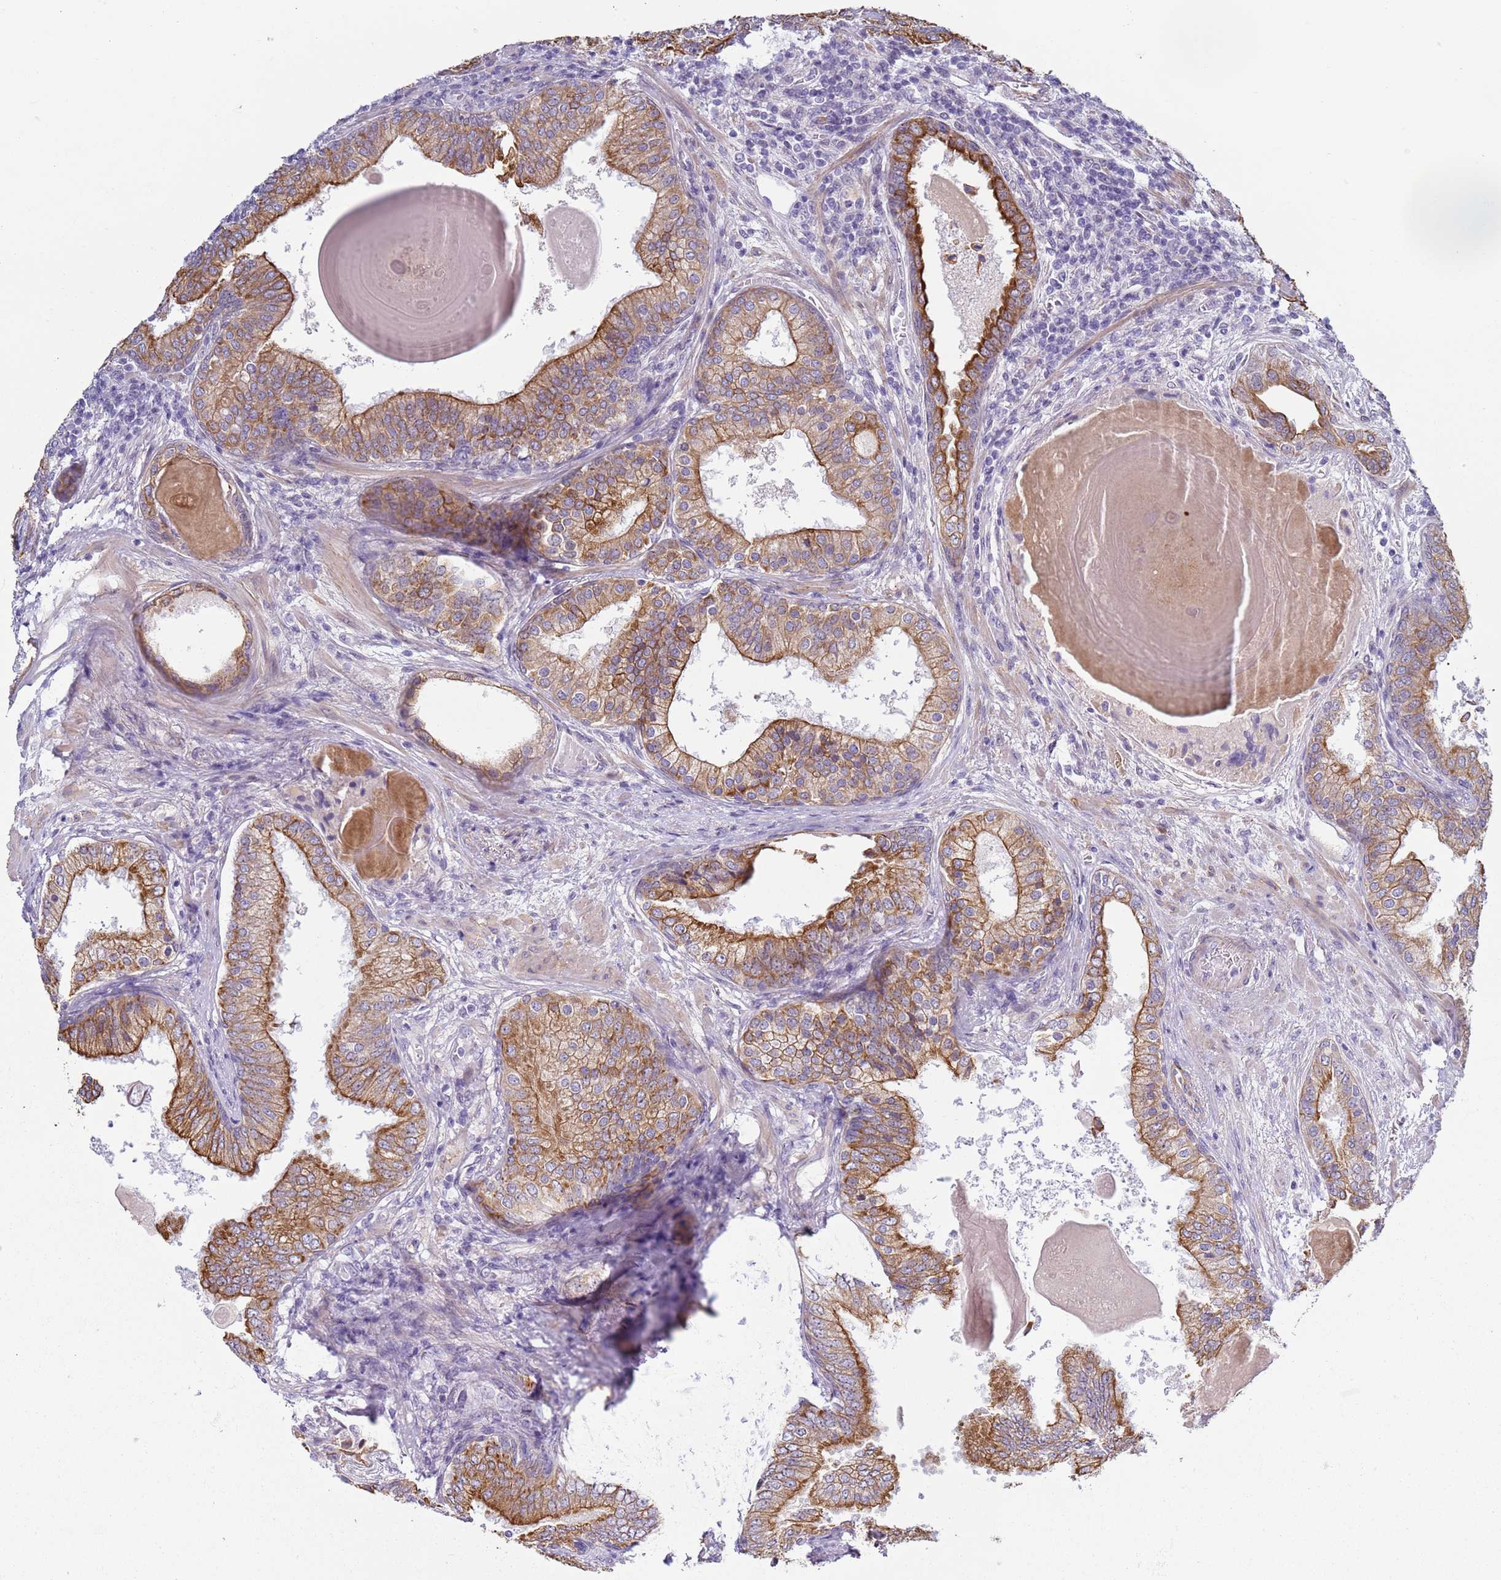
{"staining": {"intensity": "moderate", "quantity": ">75%", "location": "cytoplasmic/membranous"}, "tissue": "prostate cancer", "cell_type": "Tumor cells", "image_type": "cancer", "snomed": [{"axis": "morphology", "description": "Adenocarcinoma, High grade"}, {"axis": "topography", "description": "Prostate"}], "caption": "Immunohistochemistry of human prostate adenocarcinoma (high-grade) demonstrates medium levels of moderate cytoplasmic/membranous positivity in approximately >75% of tumor cells.", "gene": "NPAP1", "patient": {"sex": "male", "age": 63}}